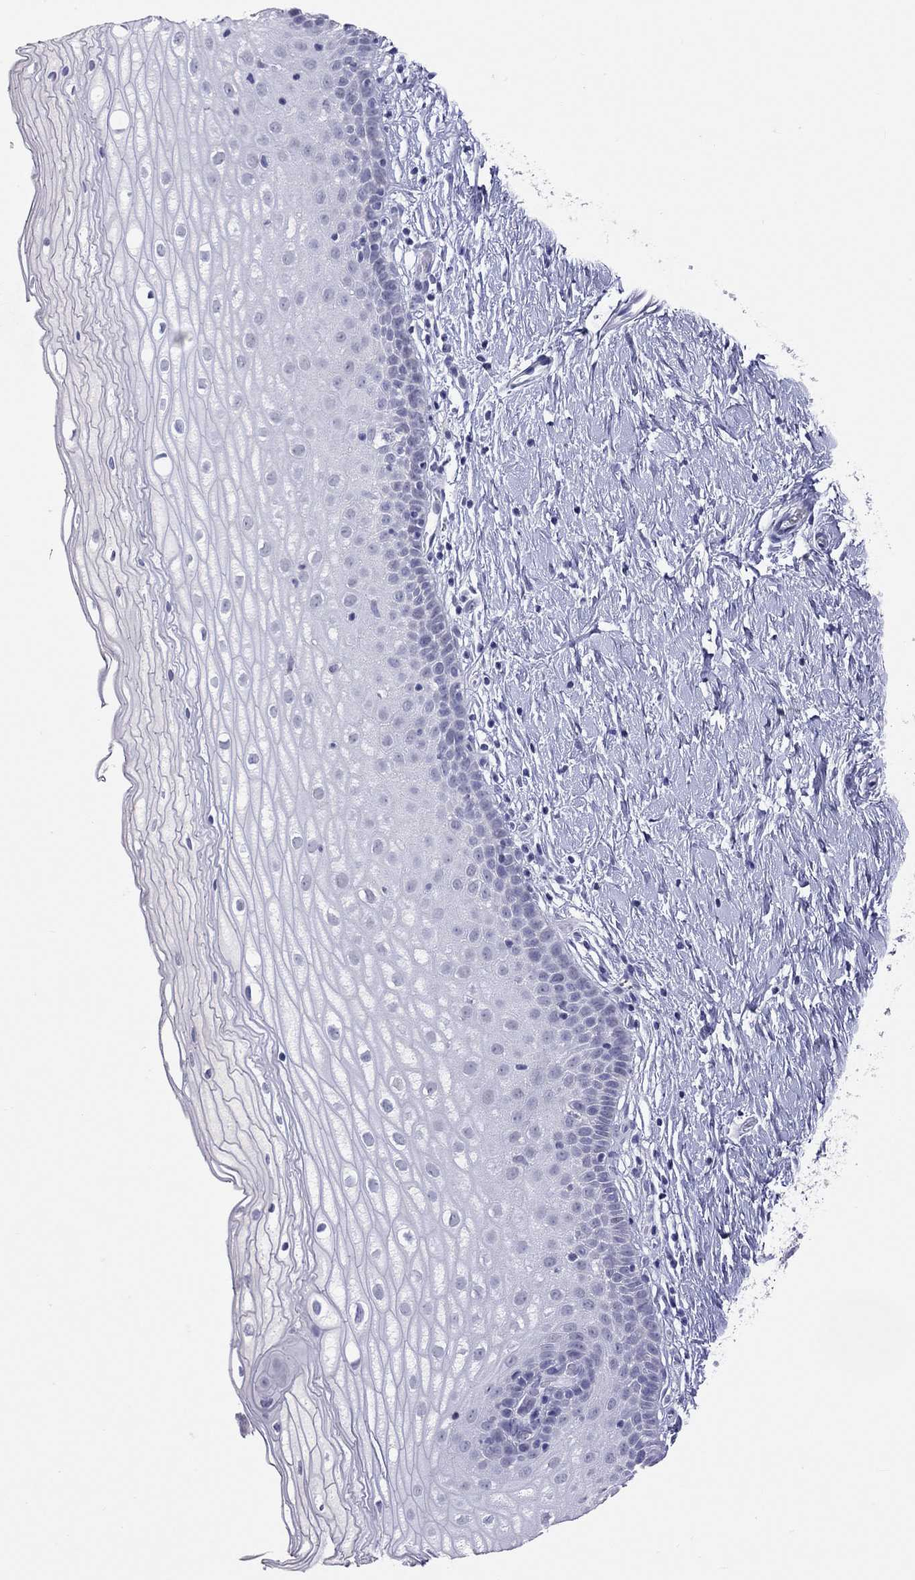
{"staining": {"intensity": "negative", "quantity": "none", "location": "none"}, "tissue": "cervix", "cell_type": "Glandular cells", "image_type": "normal", "snomed": [{"axis": "morphology", "description": "Normal tissue, NOS"}, {"axis": "topography", "description": "Cervix"}], "caption": "The image reveals no significant expression in glandular cells of cervix. (Brightfield microscopy of DAB (3,3'-diaminobenzidine) immunohistochemistry at high magnification).", "gene": "JHY", "patient": {"sex": "female", "age": 37}}